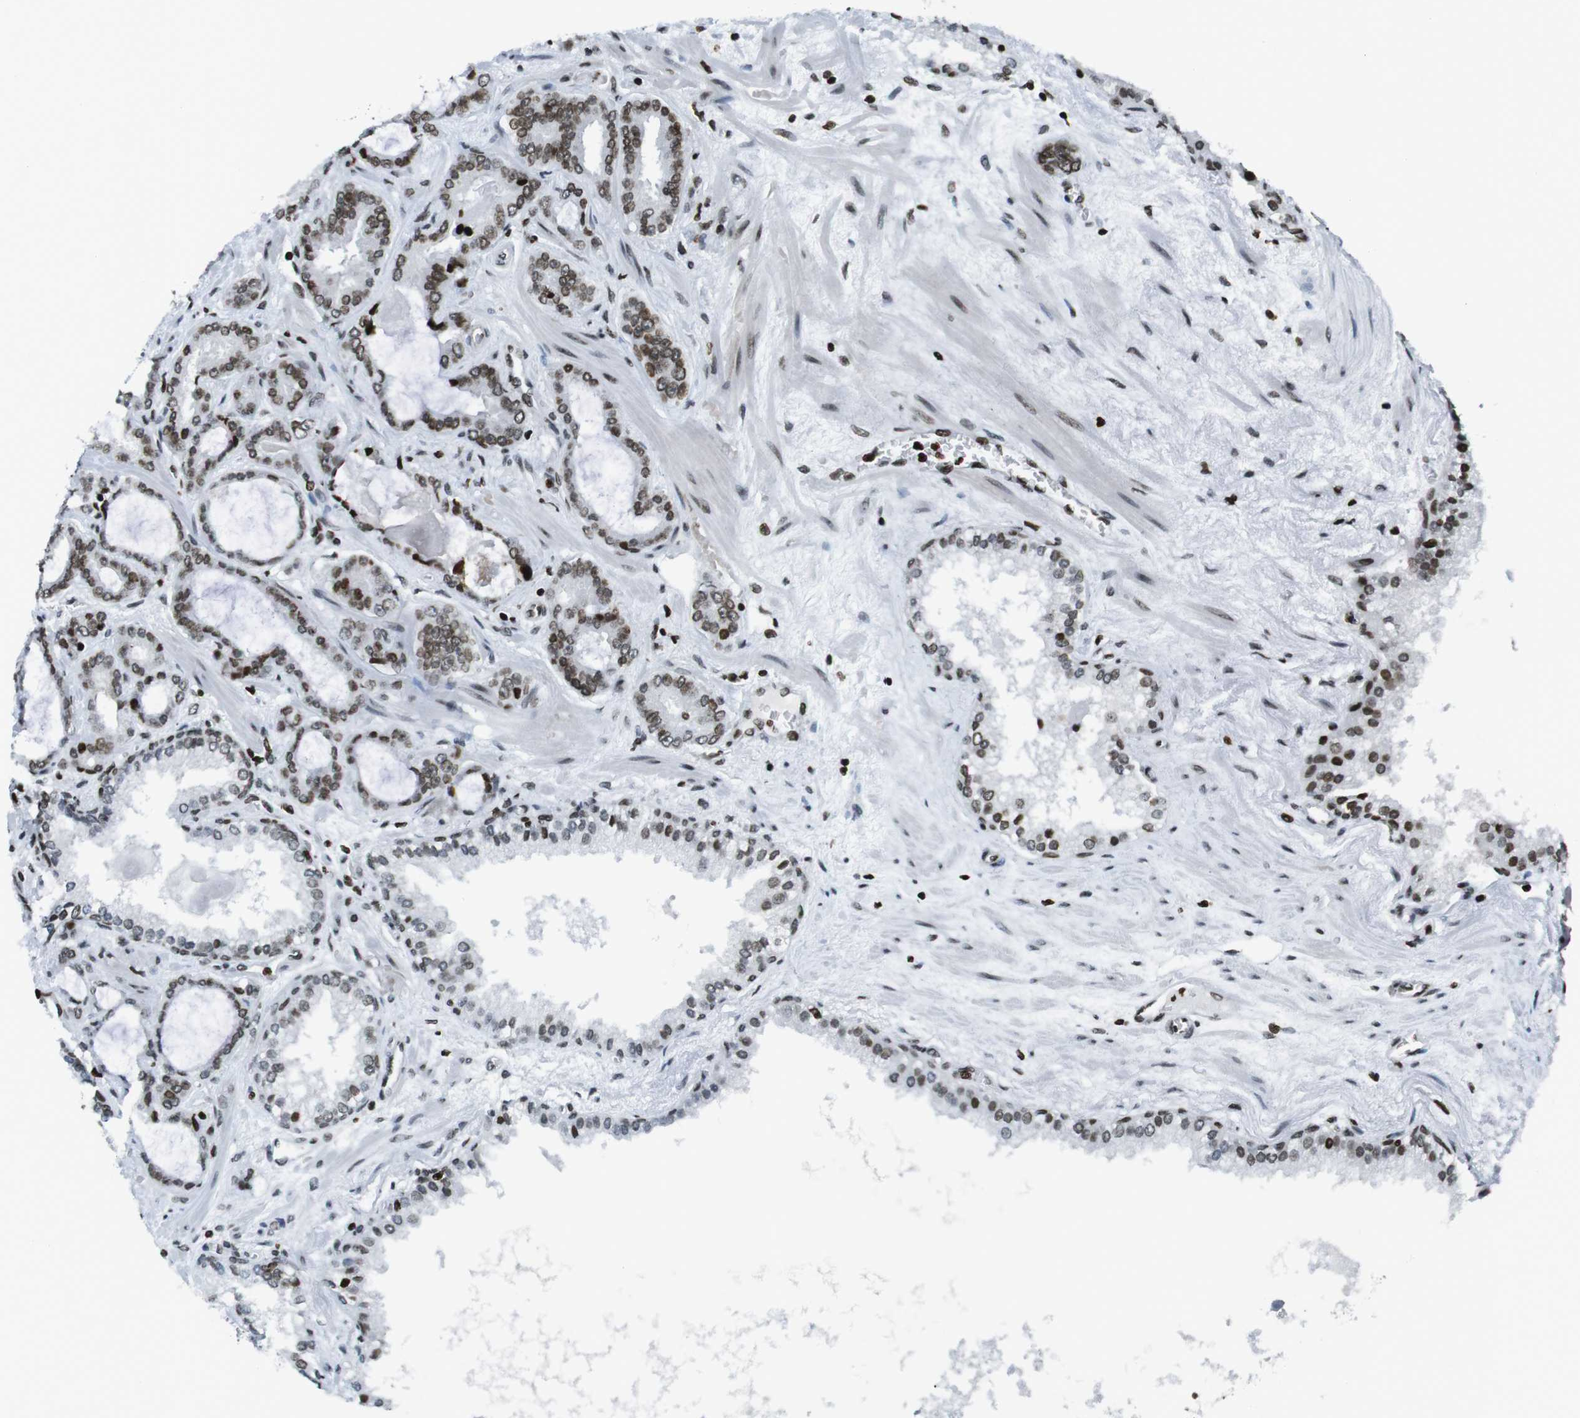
{"staining": {"intensity": "moderate", "quantity": ">75%", "location": "nuclear"}, "tissue": "prostate cancer", "cell_type": "Tumor cells", "image_type": "cancer", "snomed": [{"axis": "morphology", "description": "Adenocarcinoma, Low grade"}, {"axis": "topography", "description": "Prostate"}], "caption": "Prostate cancer (low-grade adenocarcinoma) tissue reveals moderate nuclear staining in approximately >75% of tumor cells", "gene": "H2AC8", "patient": {"sex": "male", "age": 60}}